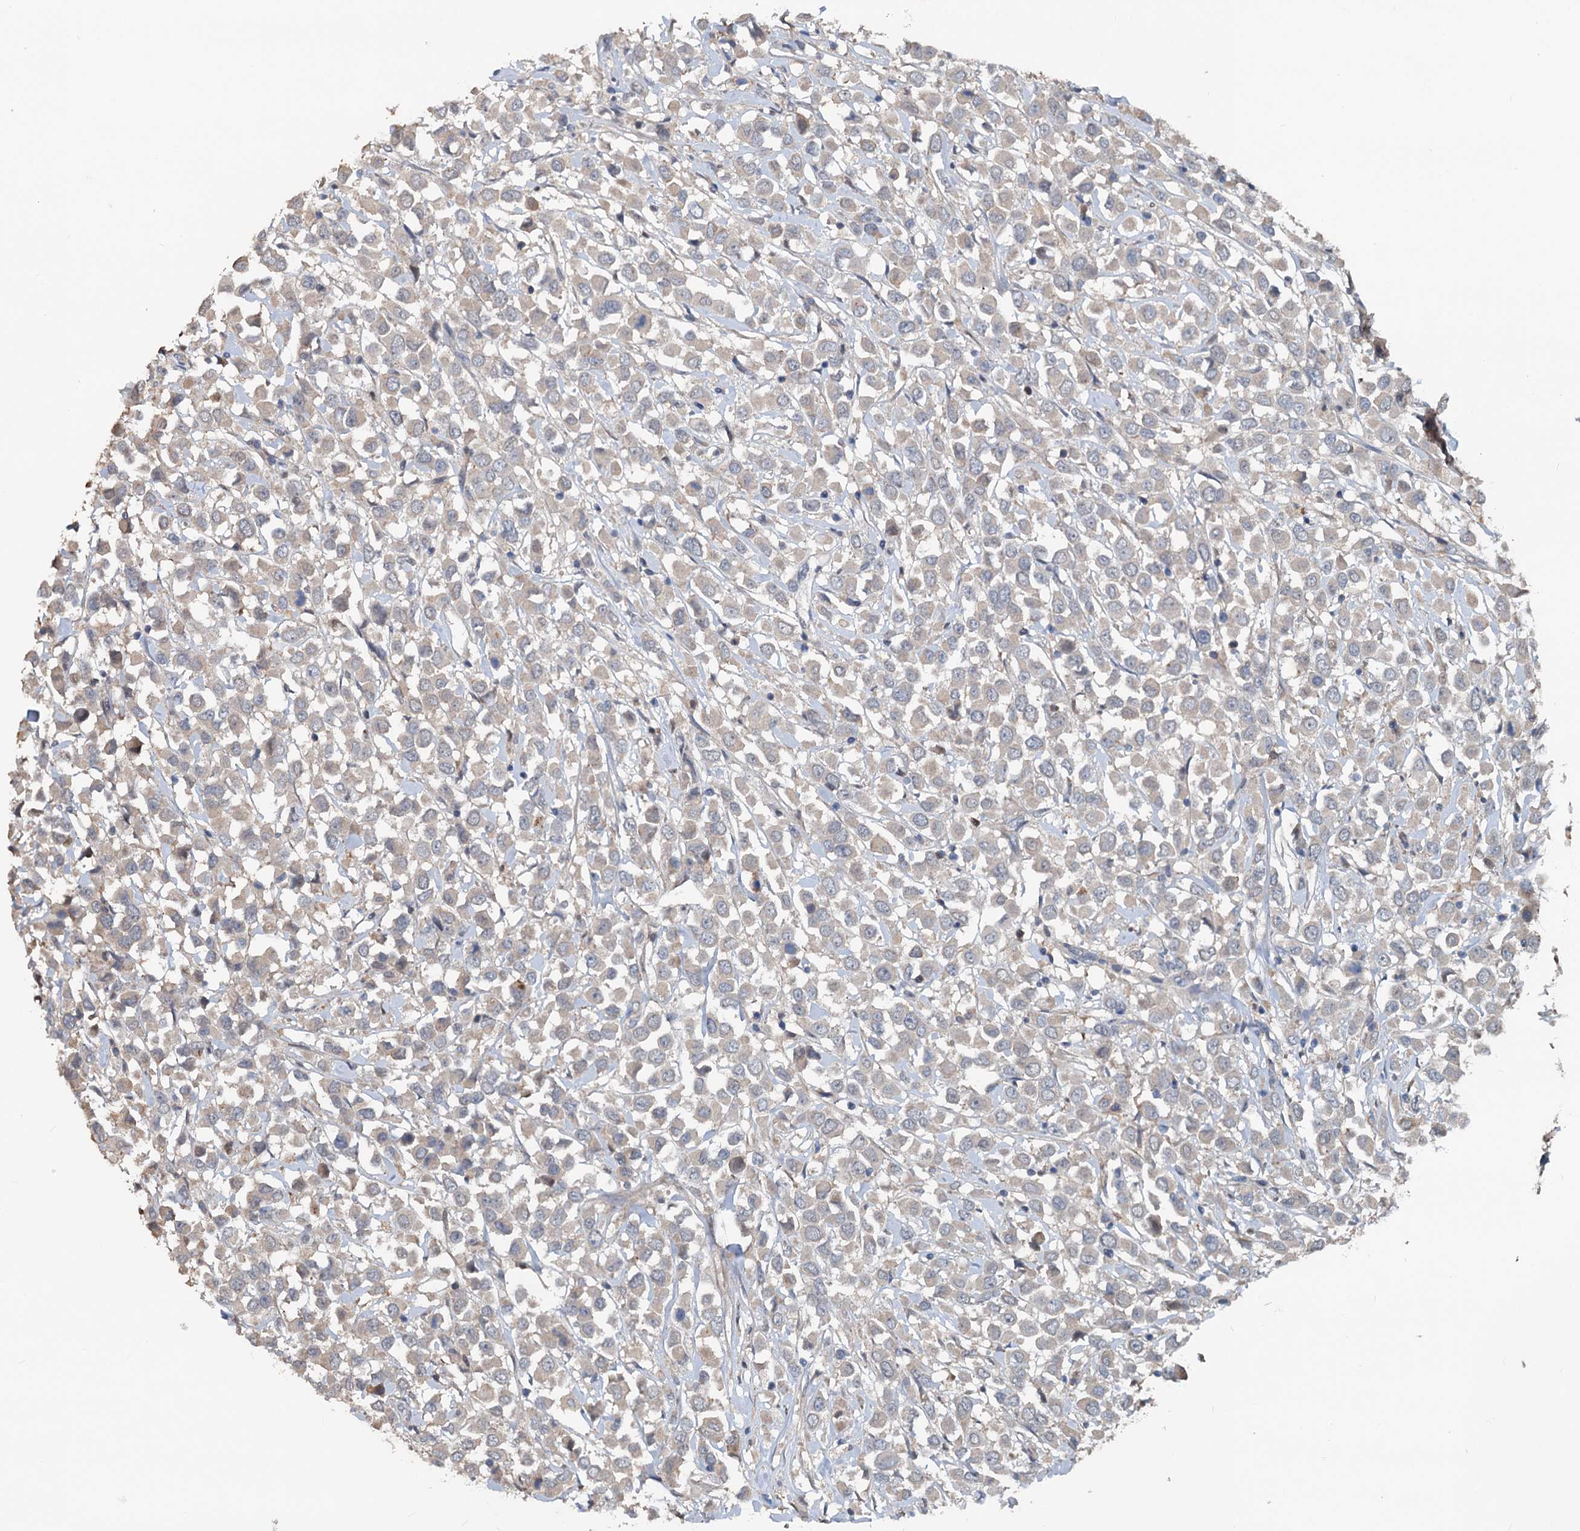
{"staining": {"intensity": "weak", "quantity": "<25%", "location": "cytoplasmic/membranous"}, "tissue": "breast cancer", "cell_type": "Tumor cells", "image_type": "cancer", "snomed": [{"axis": "morphology", "description": "Duct carcinoma"}, {"axis": "topography", "description": "Breast"}], "caption": "The photomicrograph demonstrates no significant staining in tumor cells of breast cancer.", "gene": "TEDC1", "patient": {"sex": "female", "age": 61}}